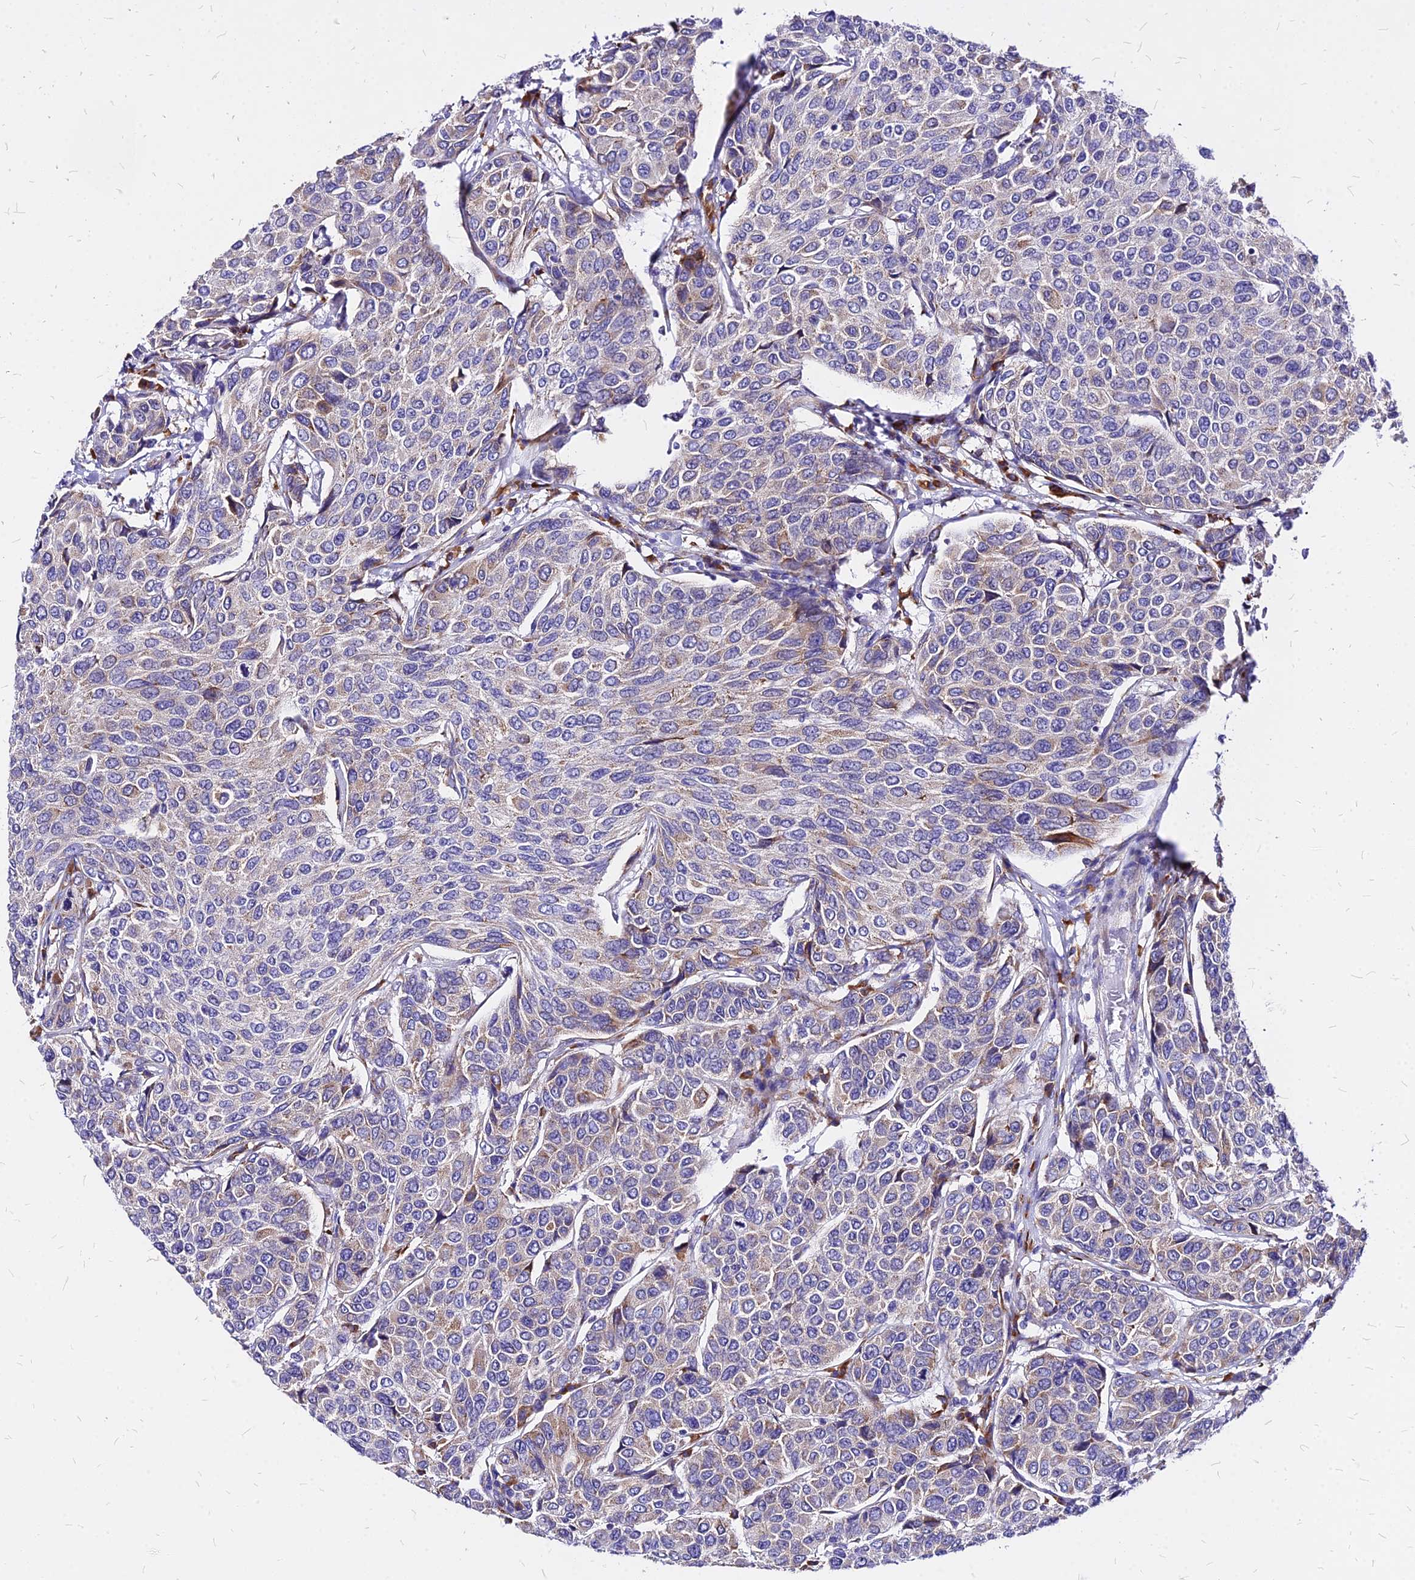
{"staining": {"intensity": "weak", "quantity": "<25%", "location": "cytoplasmic/membranous"}, "tissue": "breast cancer", "cell_type": "Tumor cells", "image_type": "cancer", "snomed": [{"axis": "morphology", "description": "Duct carcinoma"}, {"axis": "topography", "description": "Breast"}], "caption": "Micrograph shows no significant protein staining in tumor cells of breast cancer (intraductal carcinoma).", "gene": "RPL19", "patient": {"sex": "female", "age": 55}}